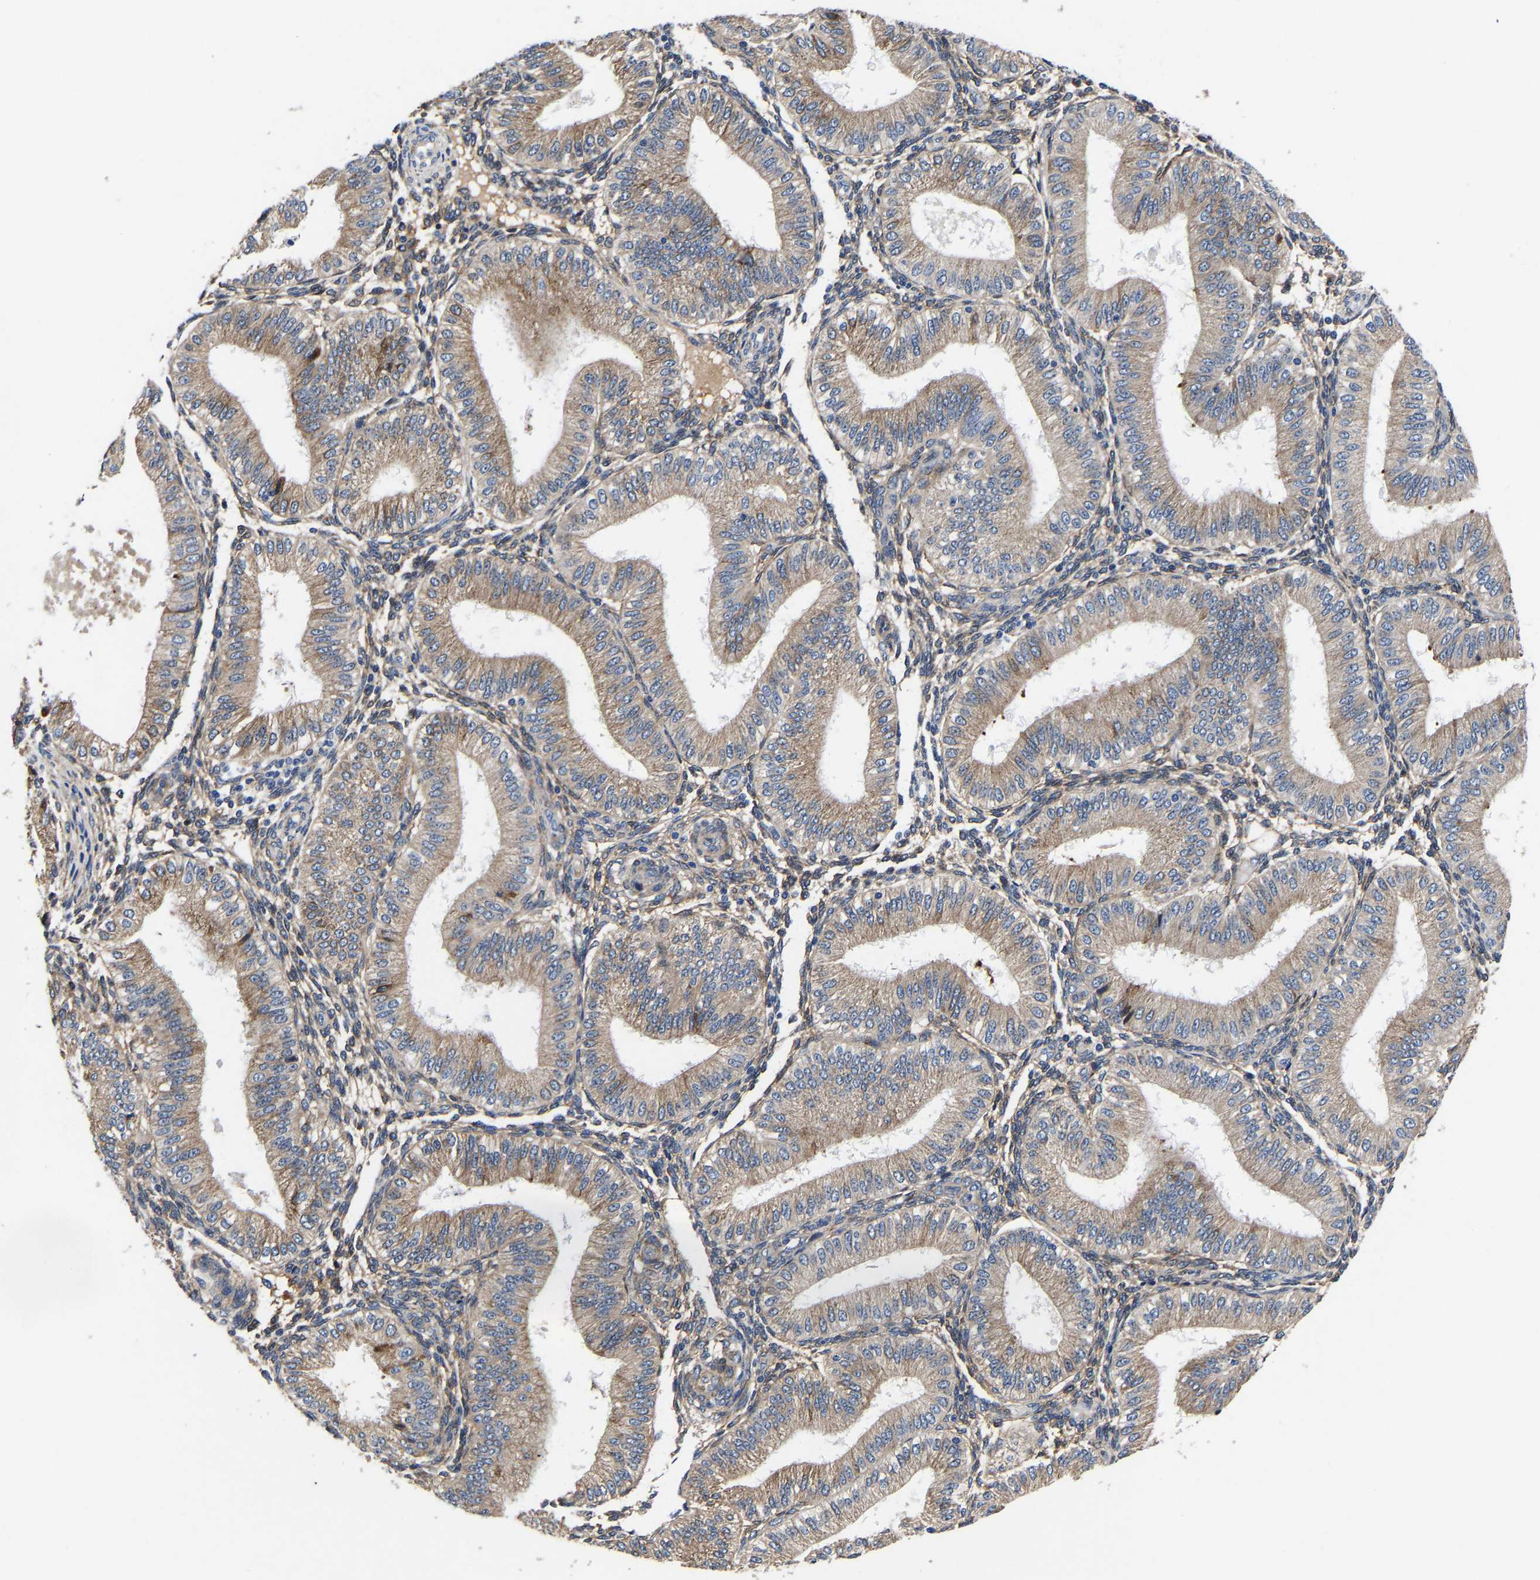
{"staining": {"intensity": "weak", "quantity": "25%-75%", "location": "cytoplasmic/membranous"}, "tissue": "endometrium", "cell_type": "Cells in endometrial stroma", "image_type": "normal", "snomed": [{"axis": "morphology", "description": "Normal tissue, NOS"}, {"axis": "topography", "description": "Endometrium"}], "caption": "Endometrium stained with DAB IHC reveals low levels of weak cytoplasmic/membranous expression in approximately 25%-75% of cells in endometrial stroma.", "gene": "SLC12A2", "patient": {"sex": "female", "age": 39}}